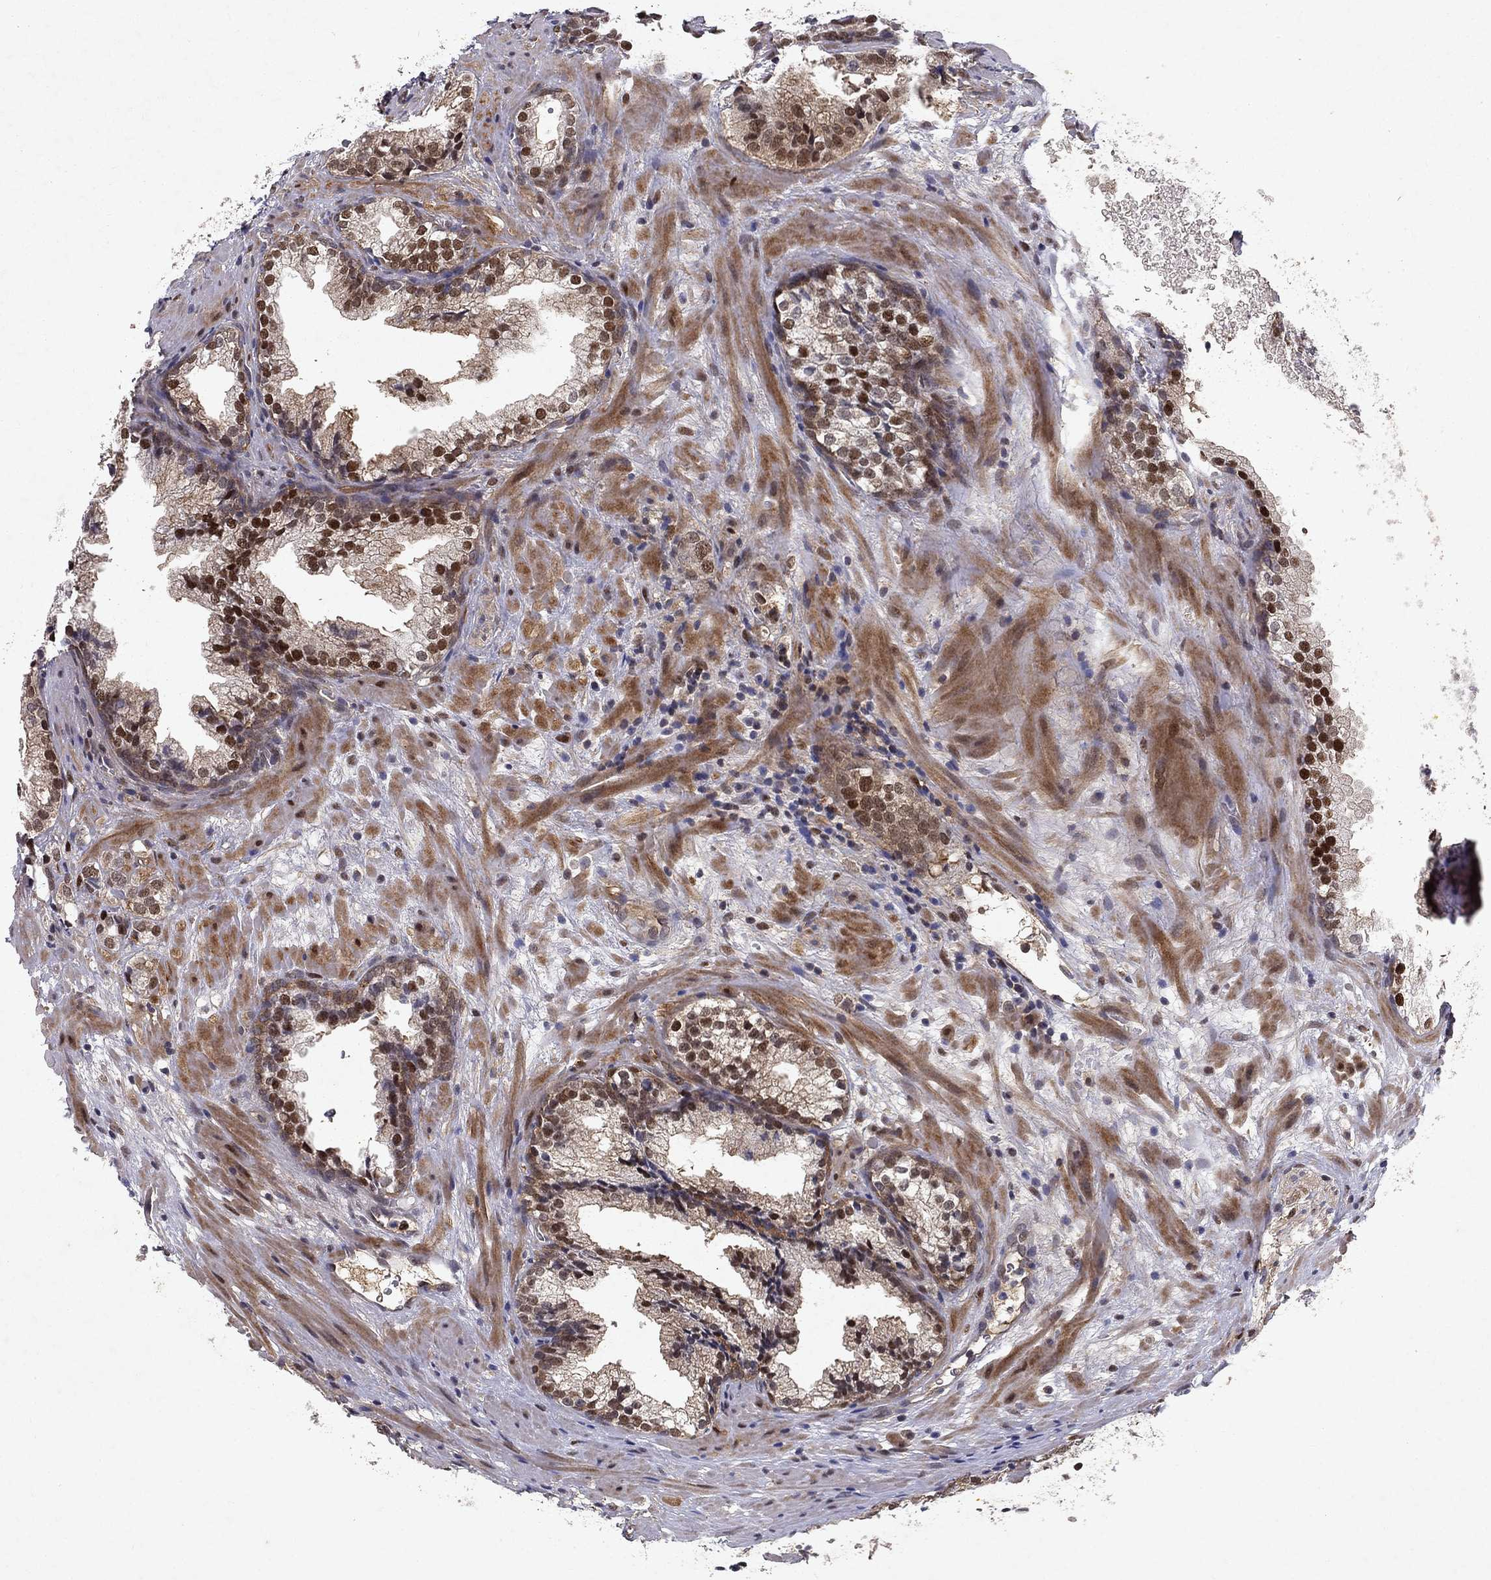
{"staining": {"intensity": "strong", "quantity": ">75%", "location": "nuclear"}, "tissue": "prostate cancer", "cell_type": "Tumor cells", "image_type": "cancer", "snomed": [{"axis": "morphology", "description": "Adenocarcinoma, NOS"}, {"axis": "topography", "description": "Prostate and seminal vesicle, NOS"}], "caption": "Strong nuclear protein positivity is appreciated in about >75% of tumor cells in prostate cancer (adenocarcinoma).", "gene": "CRTC1", "patient": {"sex": "male", "age": 63}}